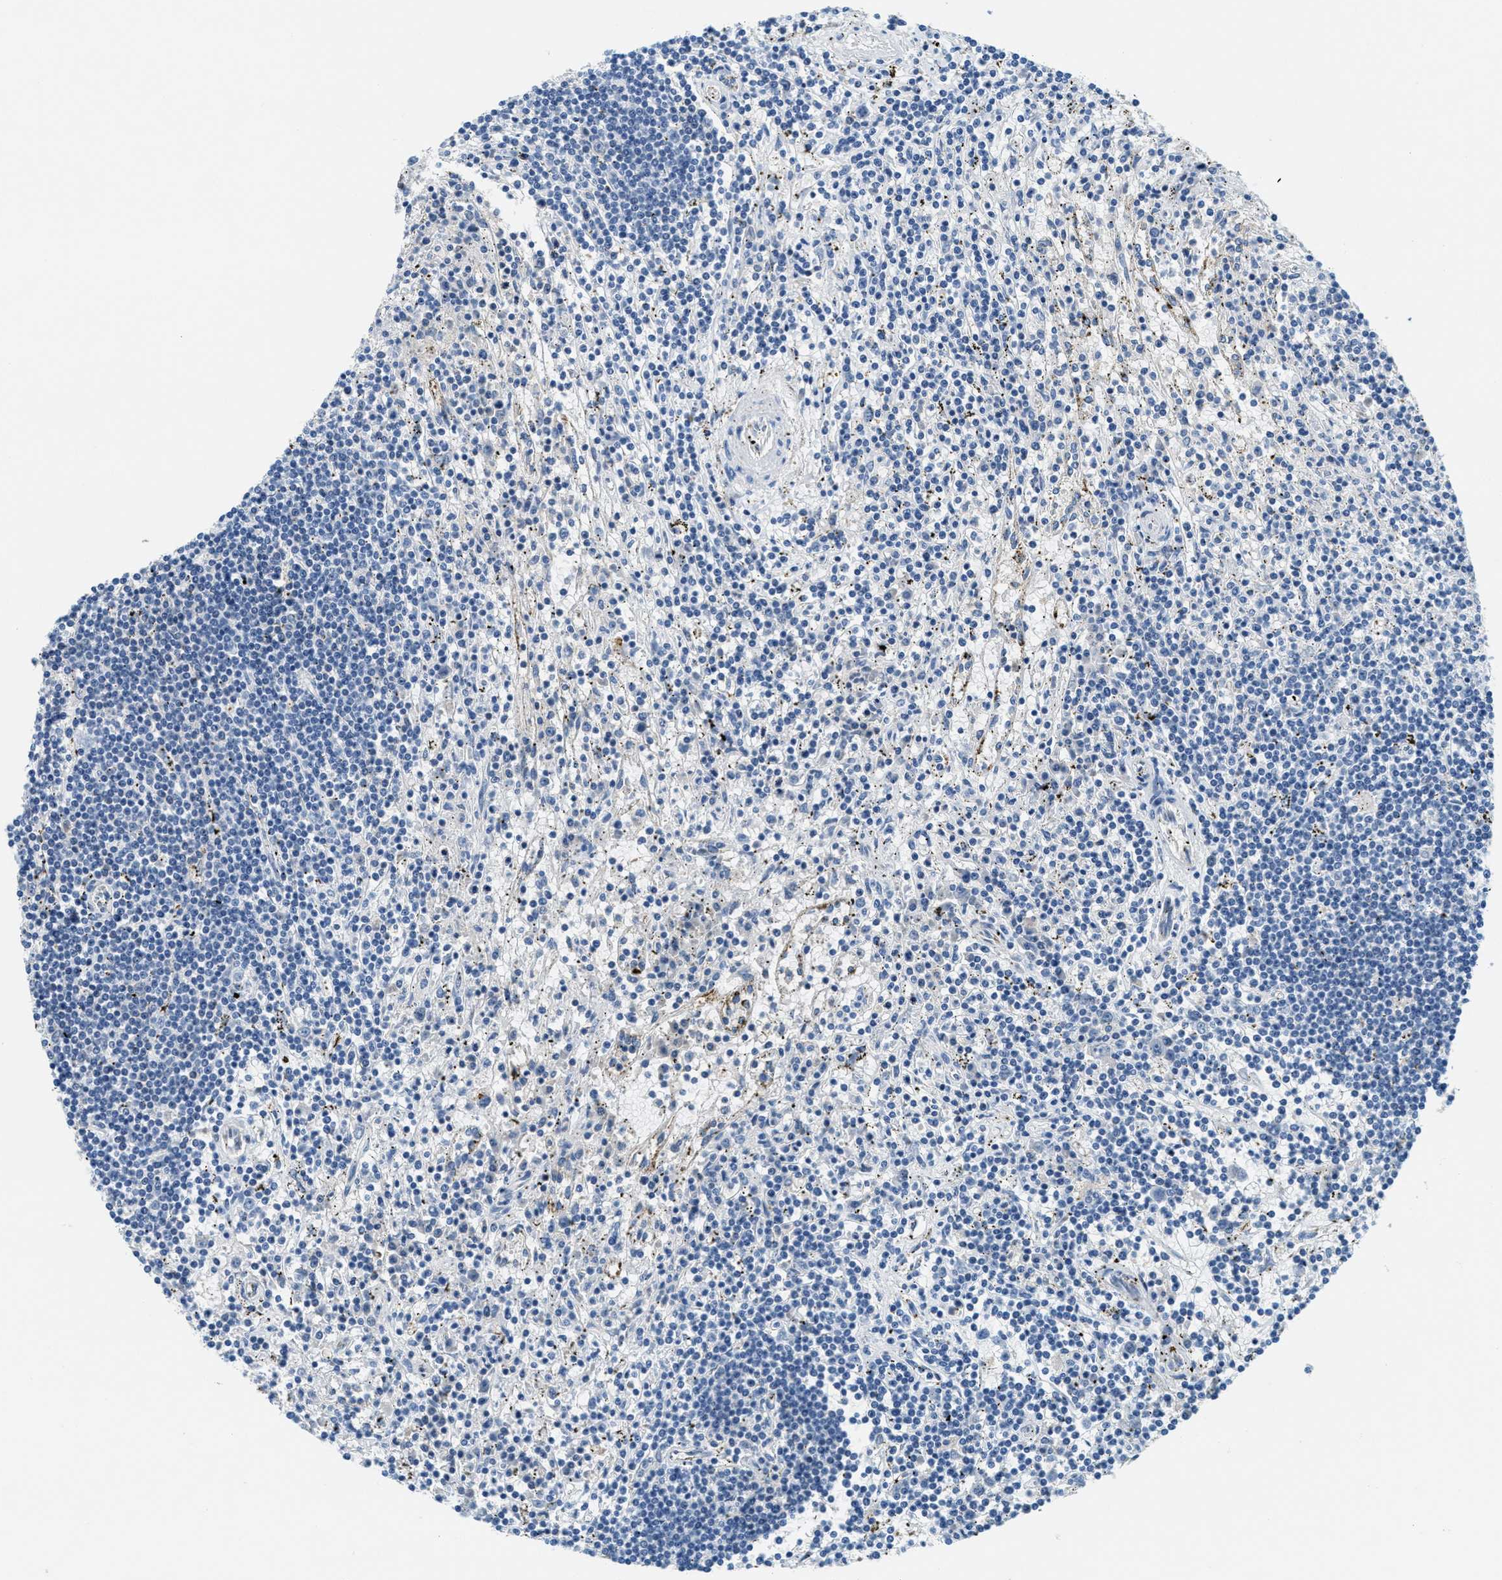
{"staining": {"intensity": "negative", "quantity": "none", "location": "none"}, "tissue": "lymphoma", "cell_type": "Tumor cells", "image_type": "cancer", "snomed": [{"axis": "morphology", "description": "Malignant lymphoma, non-Hodgkin's type, Low grade"}, {"axis": "topography", "description": "Spleen"}], "caption": "A micrograph of human lymphoma is negative for staining in tumor cells.", "gene": "A2M", "patient": {"sex": "male", "age": 76}}